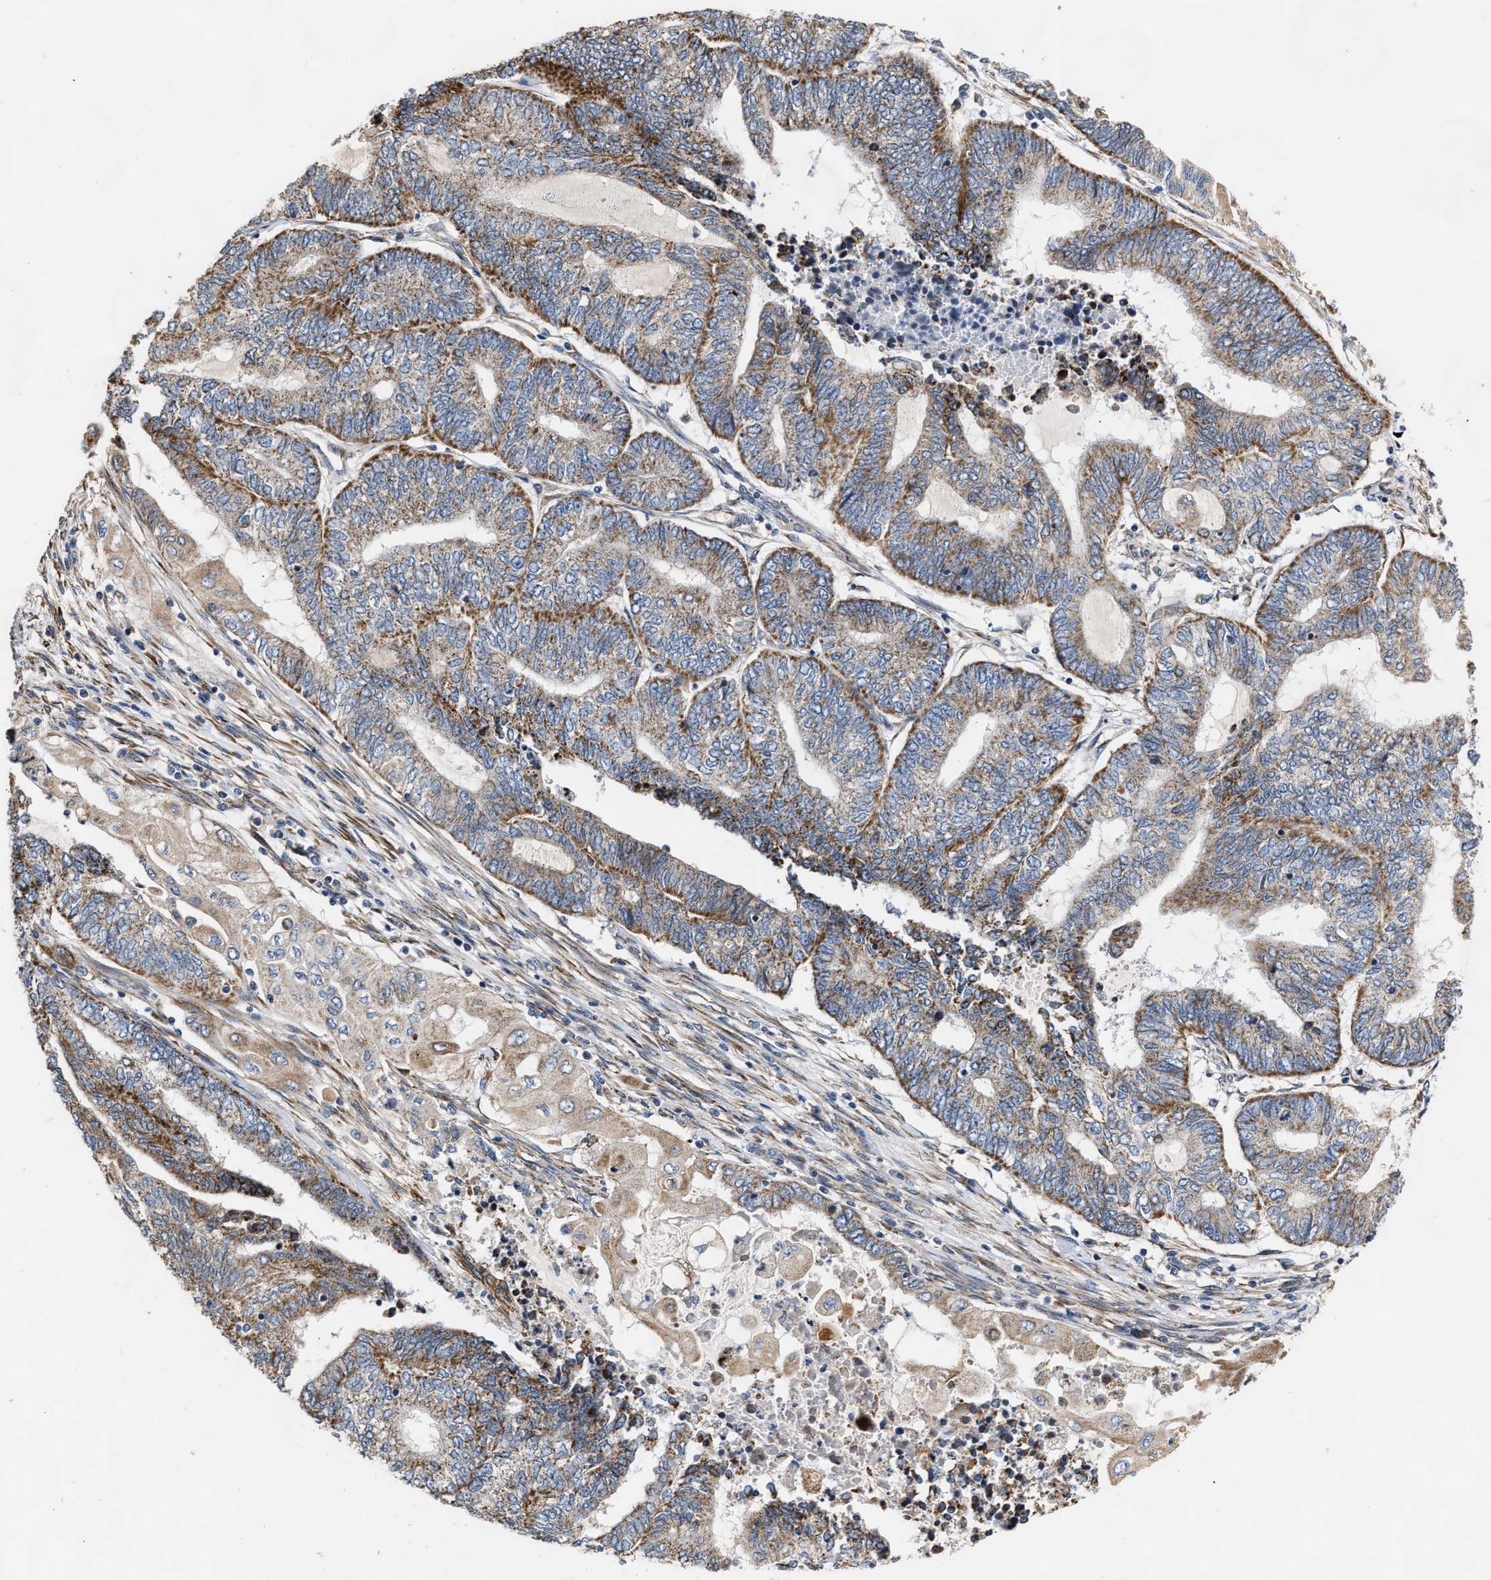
{"staining": {"intensity": "moderate", "quantity": ">75%", "location": "cytoplasmic/membranous"}, "tissue": "endometrial cancer", "cell_type": "Tumor cells", "image_type": "cancer", "snomed": [{"axis": "morphology", "description": "Adenocarcinoma, NOS"}, {"axis": "topography", "description": "Uterus"}, {"axis": "topography", "description": "Endometrium"}], "caption": "Protein analysis of endometrial cancer (adenocarcinoma) tissue demonstrates moderate cytoplasmic/membranous expression in about >75% of tumor cells.", "gene": "MALSU1", "patient": {"sex": "female", "age": 70}}